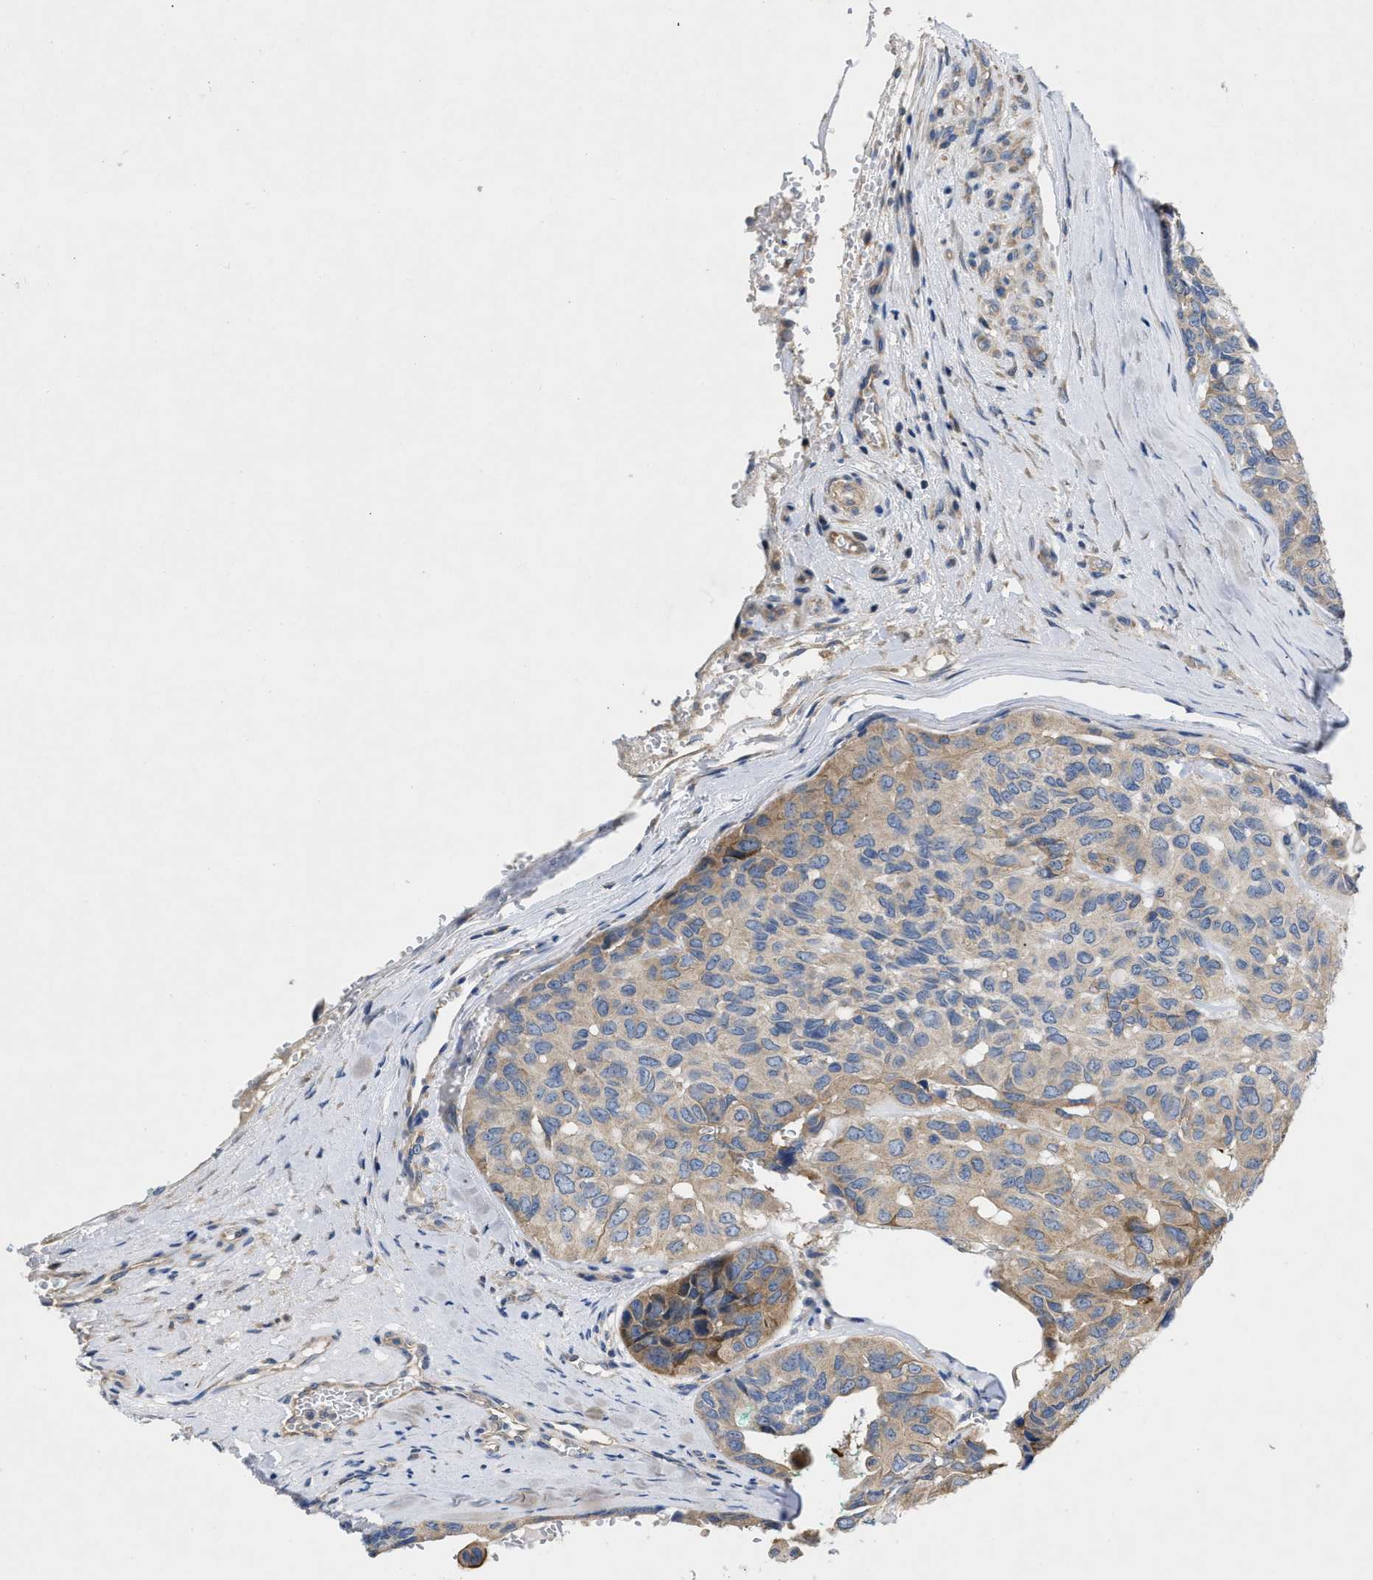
{"staining": {"intensity": "moderate", "quantity": ">75%", "location": "cytoplasmic/membranous"}, "tissue": "head and neck cancer", "cell_type": "Tumor cells", "image_type": "cancer", "snomed": [{"axis": "morphology", "description": "Adenocarcinoma, NOS"}, {"axis": "topography", "description": "Salivary gland, NOS"}, {"axis": "topography", "description": "Head-Neck"}], "caption": "DAB immunohistochemical staining of human head and neck cancer shows moderate cytoplasmic/membranous protein expression in approximately >75% of tumor cells. The staining was performed using DAB (3,3'-diaminobenzidine) to visualize the protein expression in brown, while the nuclei were stained in blue with hematoxylin (Magnification: 20x).", "gene": "TMEM131", "patient": {"sex": "female", "age": 76}}